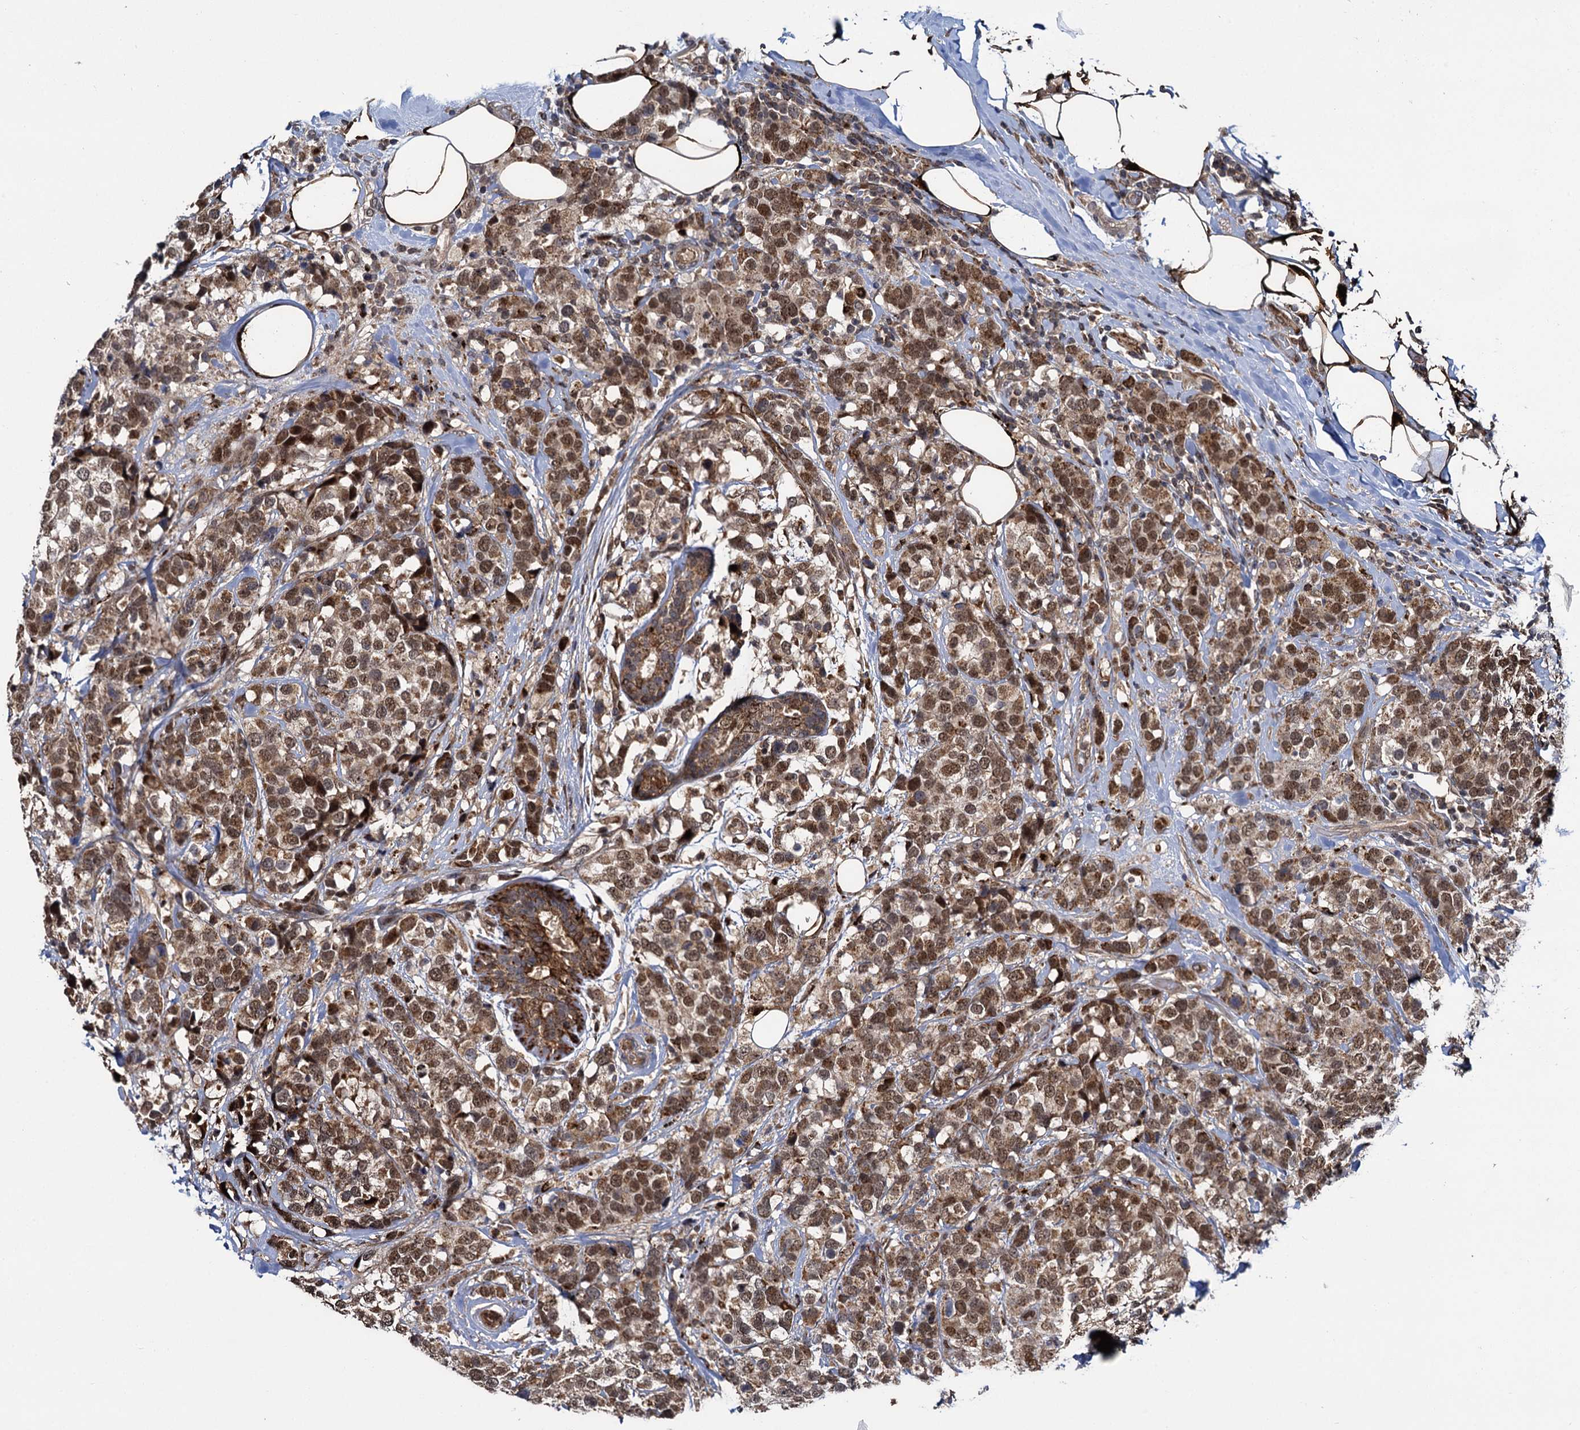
{"staining": {"intensity": "moderate", "quantity": ">75%", "location": "cytoplasmic/membranous,nuclear"}, "tissue": "breast cancer", "cell_type": "Tumor cells", "image_type": "cancer", "snomed": [{"axis": "morphology", "description": "Lobular carcinoma"}, {"axis": "topography", "description": "Breast"}], "caption": "Immunohistochemistry histopathology image of breast cancer (lobular carcinoma) stained for a protein (brown), which displays medium levels of moderate cytoplasmic/membranous and nuclear expression in about >75% of tumor cells.", "gene": "GAL3ST4", "patient": {"sex": "female", "age": 59}}